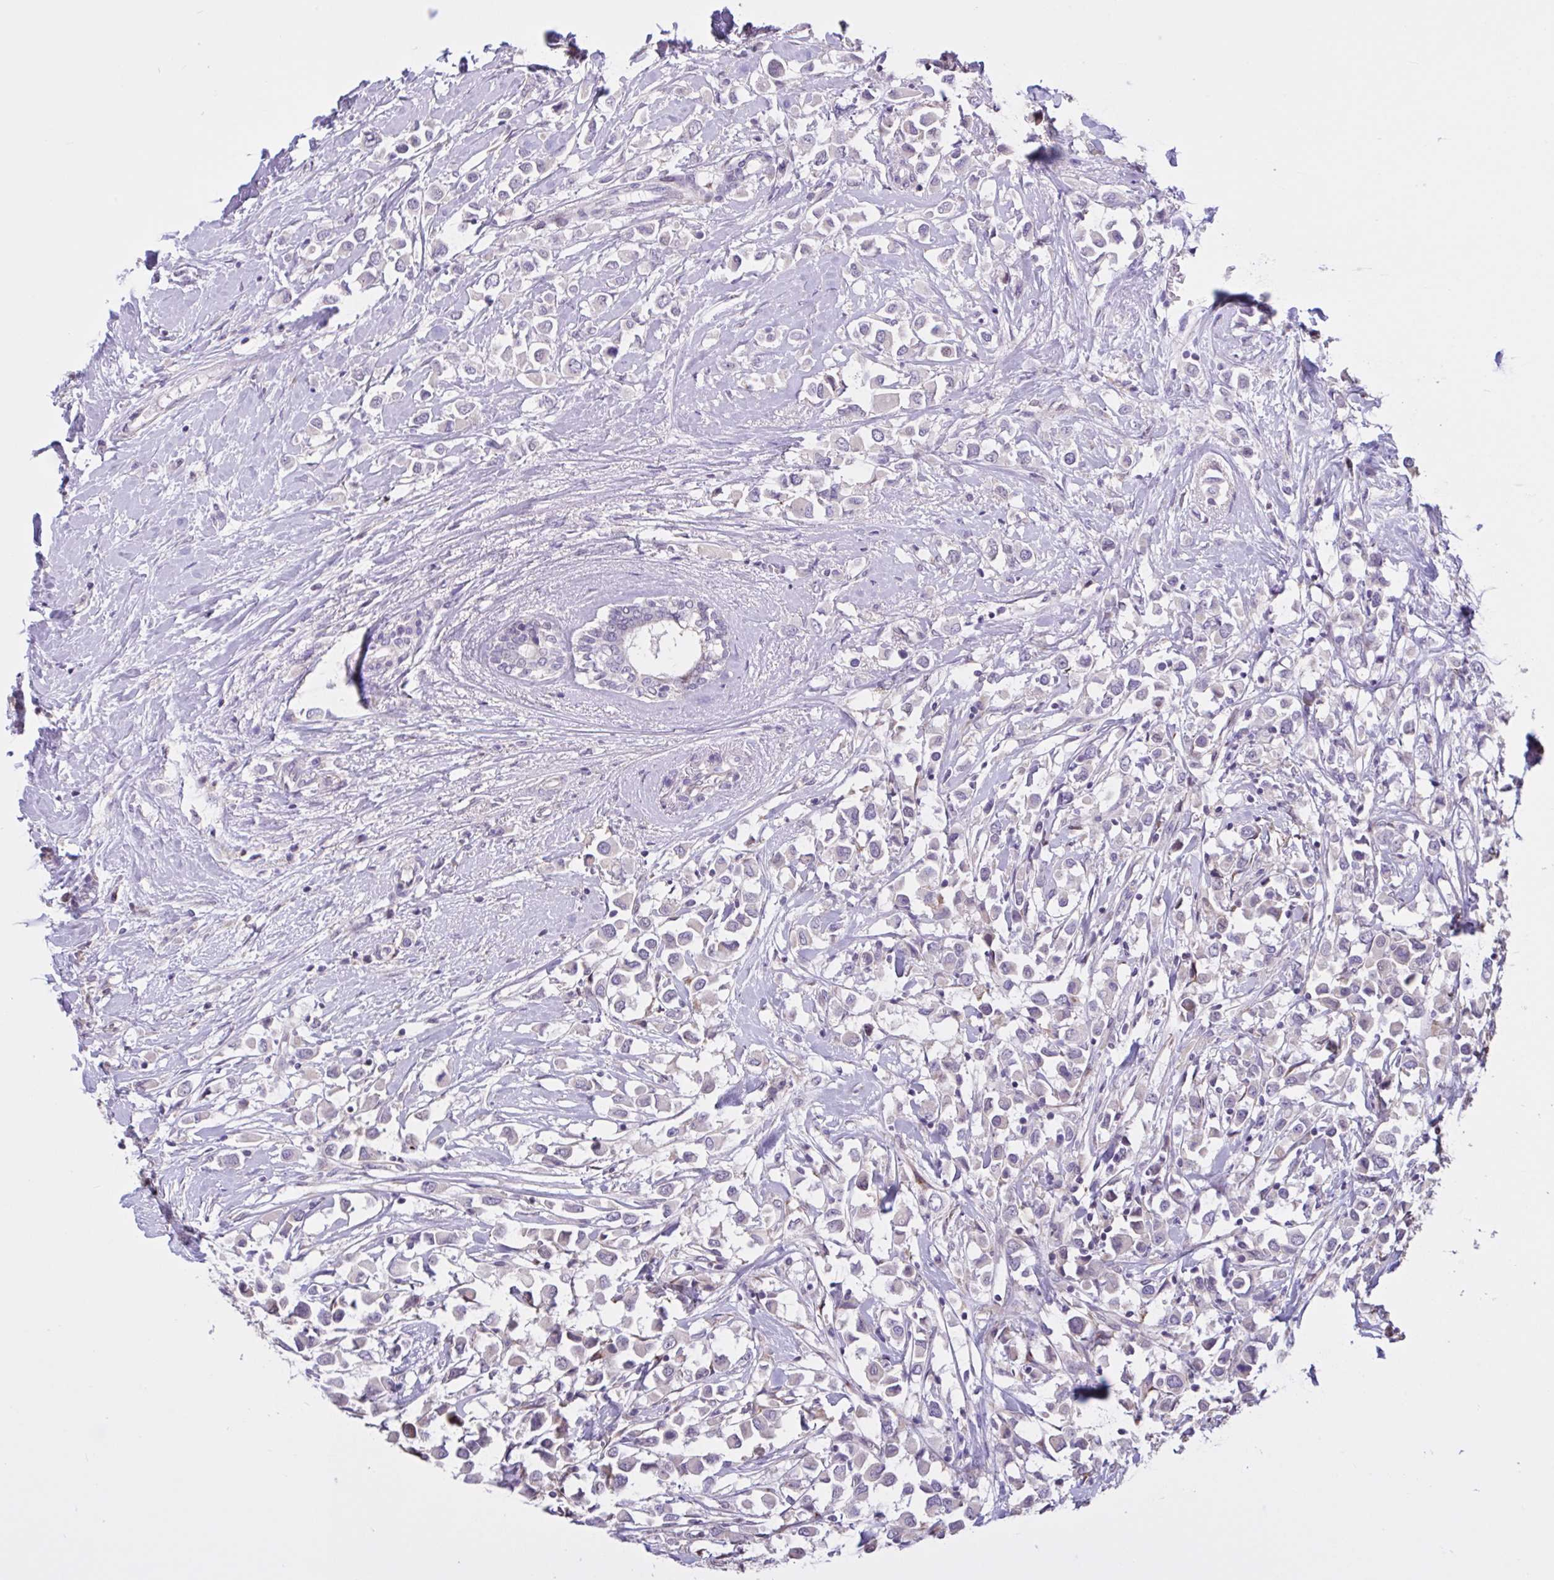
{"staining": {"intensity": "negative", "quantity": "none", "location": "none"}, "tissue": "breast cancer", "cell_type": "Tumor cells", "image_type": "cancer", "snomed": [{"axis": "morphology", "description": "Duct carcinoma"}, {"axis": "topography", "description": "Breast"}], "caption": "DAB (3,3'-diaminobenzidine) immunohistochemical staining of breast cancer reveals no significant positivity in tumor cells.", "gene": "MRGPRX2", "patient": {"sex": "female", "age": 61}}